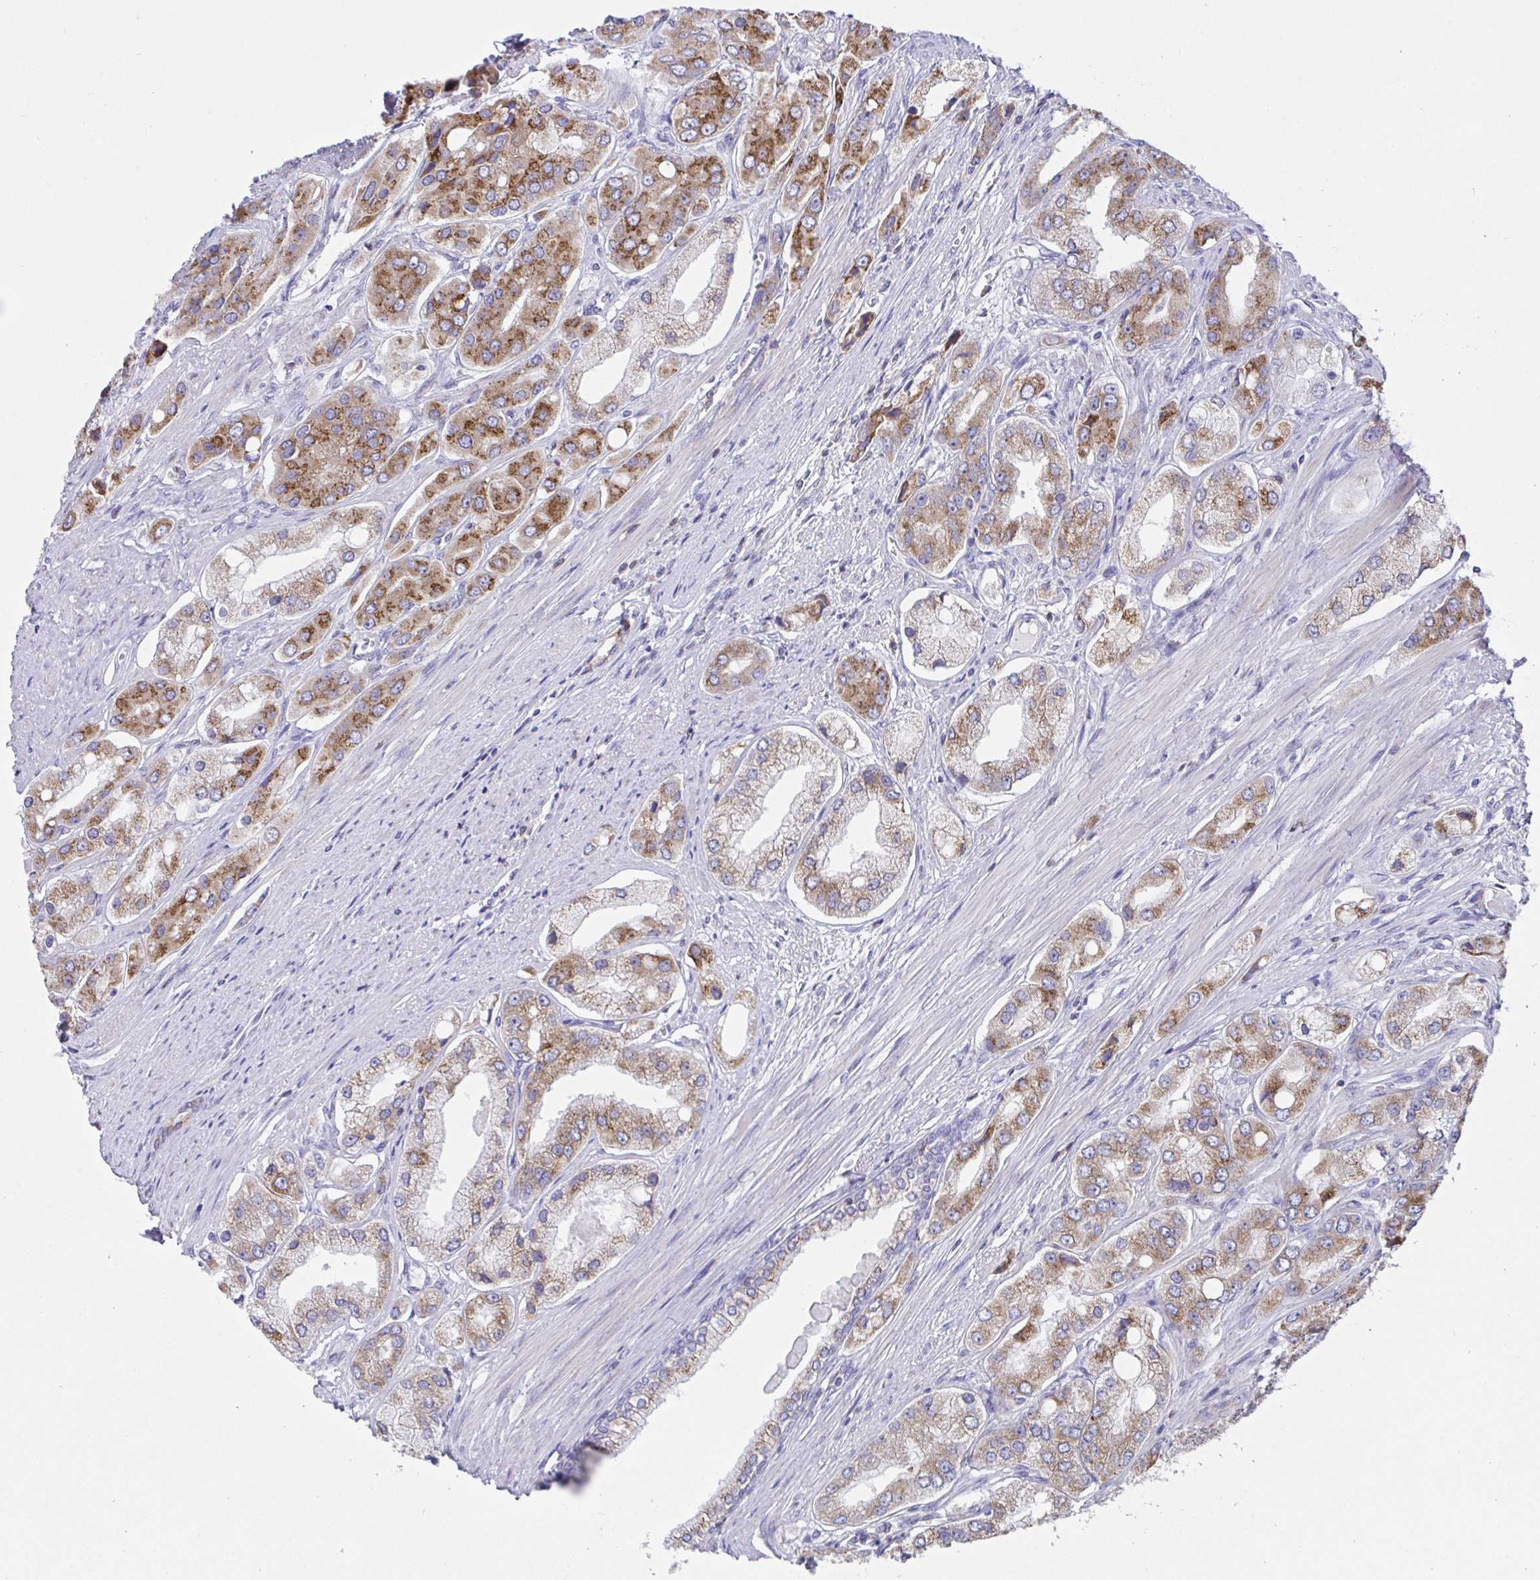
{"staining": {"intensity": "strong", "quantity": ">75%", "location": "cytoplasmic/membranous"}, "tissue": "prostate cancer", "cell_type": "Tumor cells", "image_type": "cancer", "snomed": [{"axis": "morphology", "description": "Adenocarcinoma, Low grade"}, {"axis": "topography", "description": "Prostate"}], "caption": "Adenocarcinoma (low-grade) (prostate) tissue demonstrates strong cytoplasmic/membranous positivity in approximately >75% of tumor cells, visualized by immunohistochemistry.", "gene": "MIA3", "patient": {"sex": "male", "age": 69}}